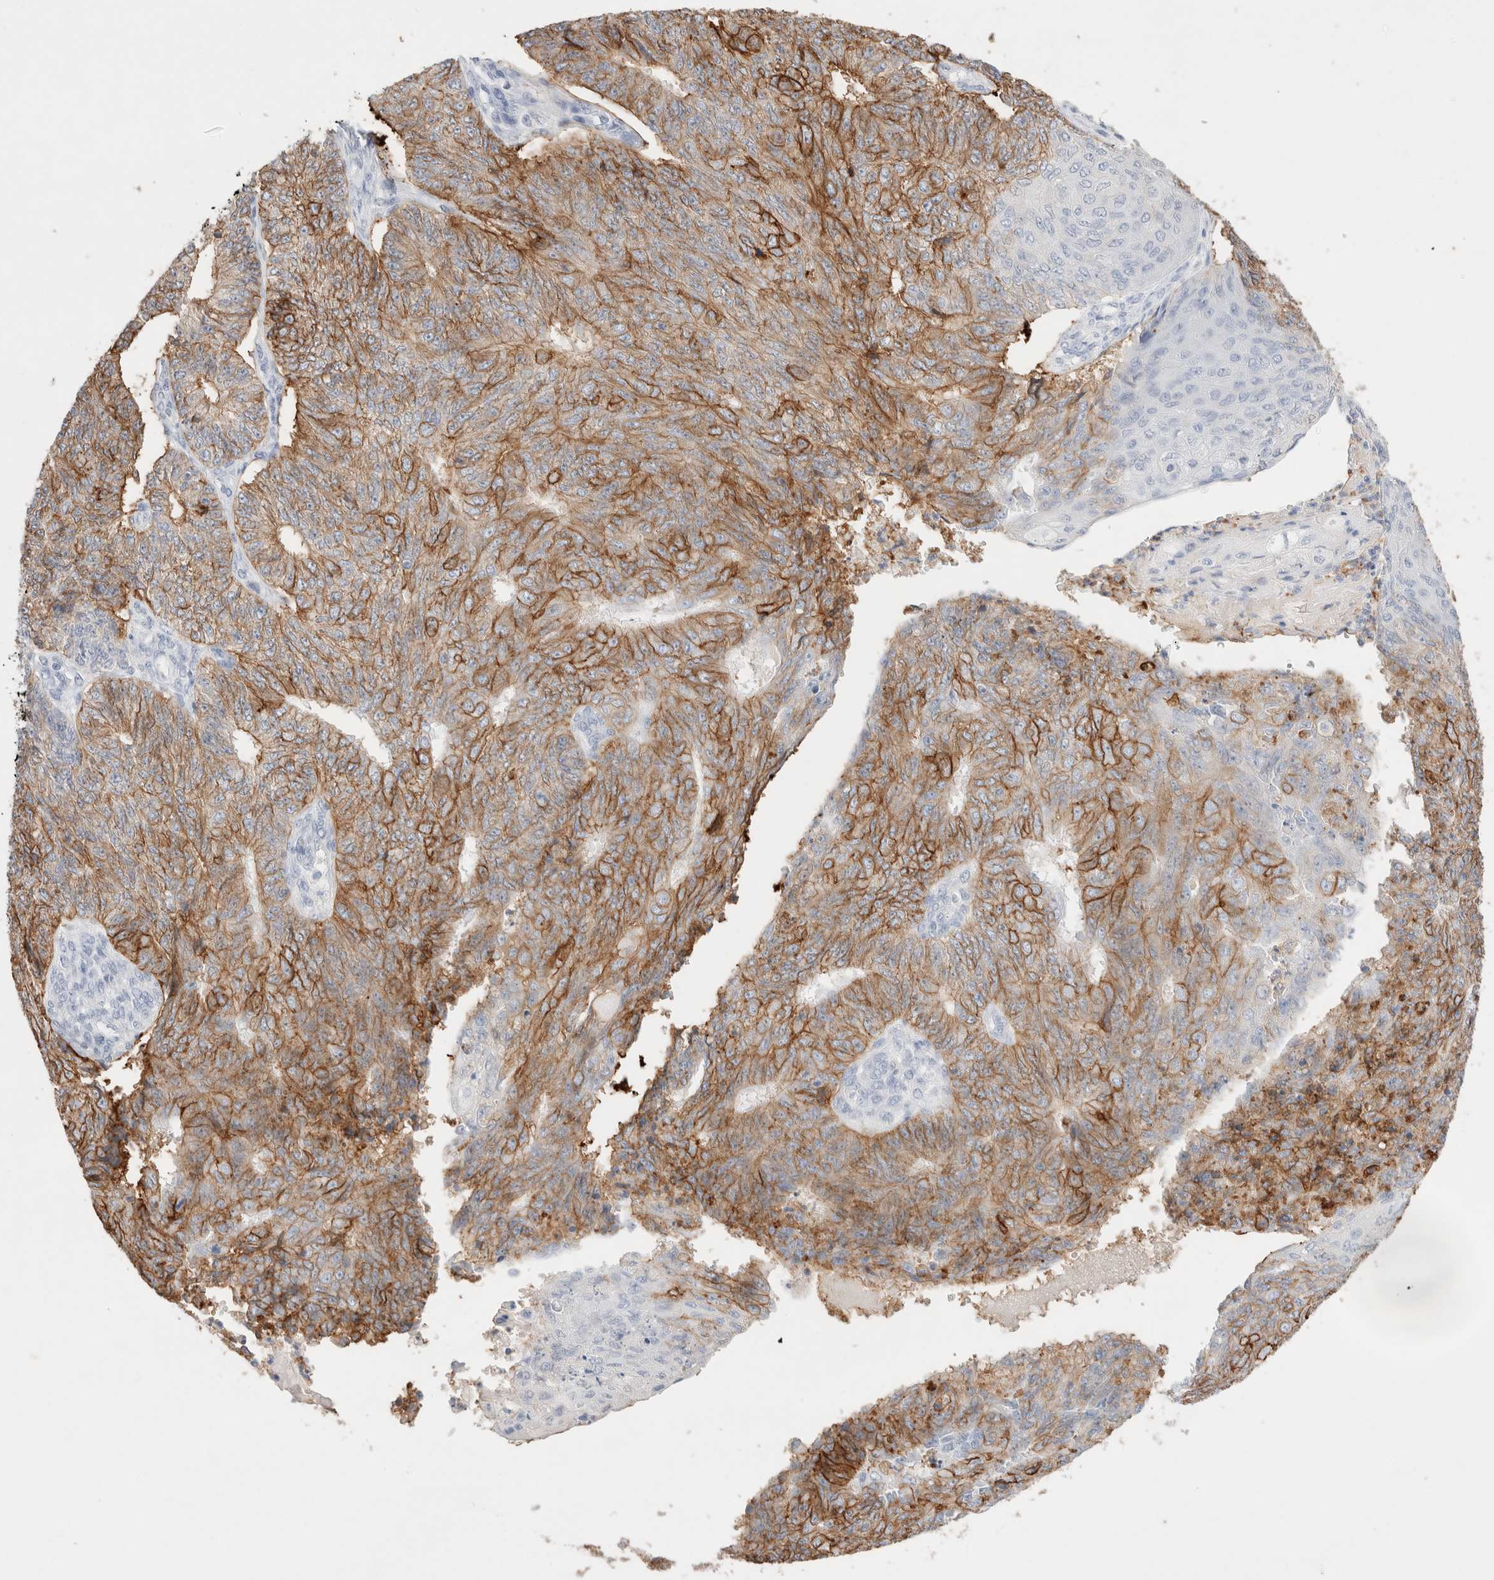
{"staining": {"intensity": "moderate", "quantity": ">75%", "location": "cytoplasmic/membranous"}, "tissue": "endometrial cancer", "cell_type": "Tumor cells", "image_type": "cancer", "snomed": [{"axis": "morphology", "description": "Adenocarcinoma, NOS"}, {"axis": "topography", "description": "Endometrium"}], "caption": "Immunohistochemistry (IHC) of human endometrial cancer (adenocarcinoma) displays medium levels of moderate cytoplasmic/membranous expression in about >75% of tumor cells. (brown staining indicates protein expression, while blue staining denotes nuclei).", "gene": "EPCAM", "patient": {"sex": "female", "age": 32}}